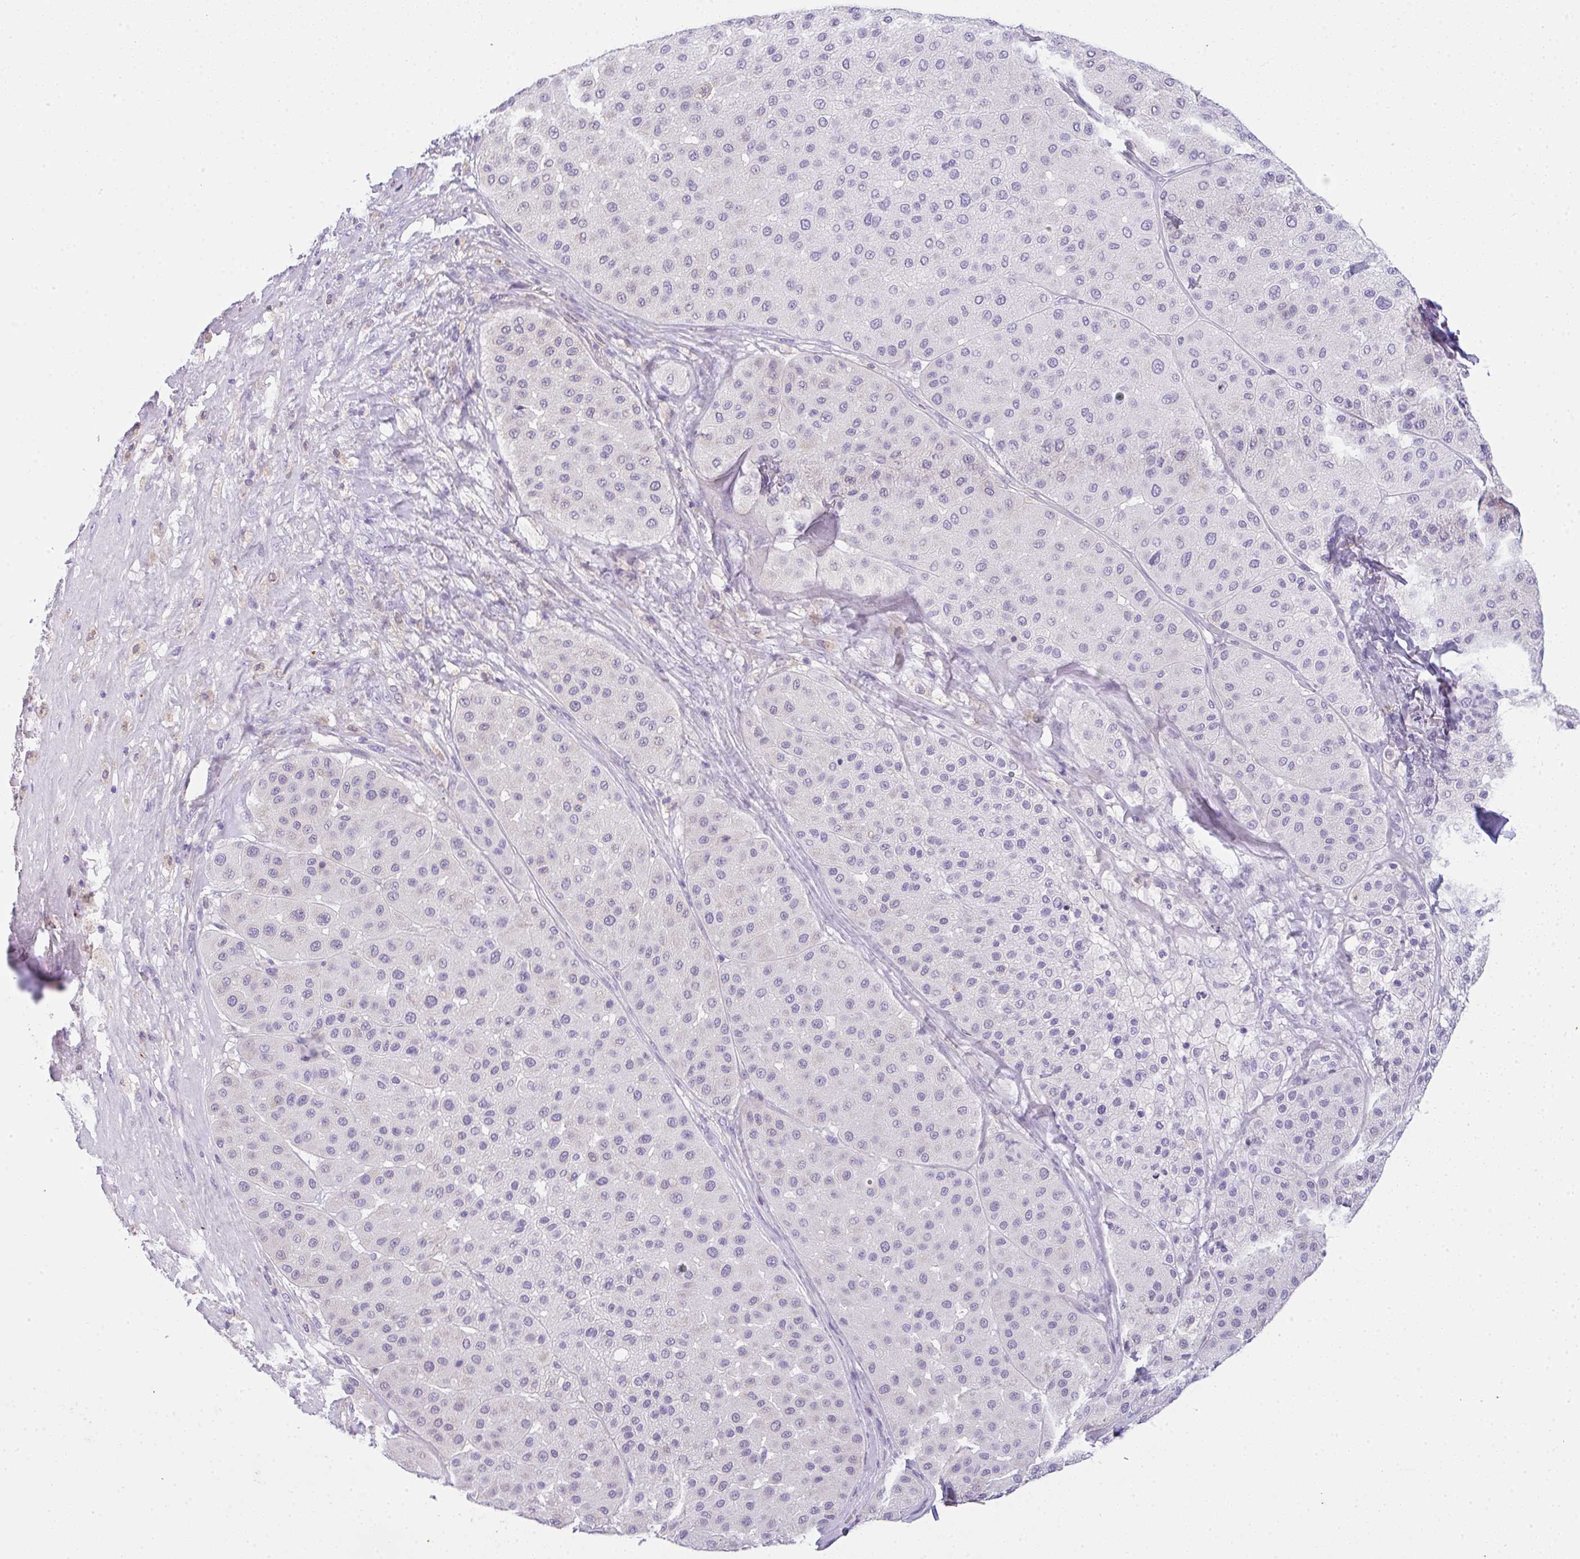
{"staining": {"intensity": "negative", "quantity": "none", "location": "none"}, "tissue": "melanoma", "cell_type": "Tumor cells", "image_type": "cancer", "snomed": [{"axis": "morphology", "description": "Malignant melanoma, Metastatic site"}, {"axis": "topography", "description": "Smooth muscle"}], "caption": "This histopathology image is of melanoma stained with IHC to label a protein in brown with the nuclei are counter-stained blue. There is no expression in tumor cells. (Stains: DAB (3,3'-diaminobenzidine) IHC with hematoxylin counter stain, Microscopy: brightfield microscopy at high magnification).", "gene": "COX7B", "patient": {"sex": "male", "age": 41}}